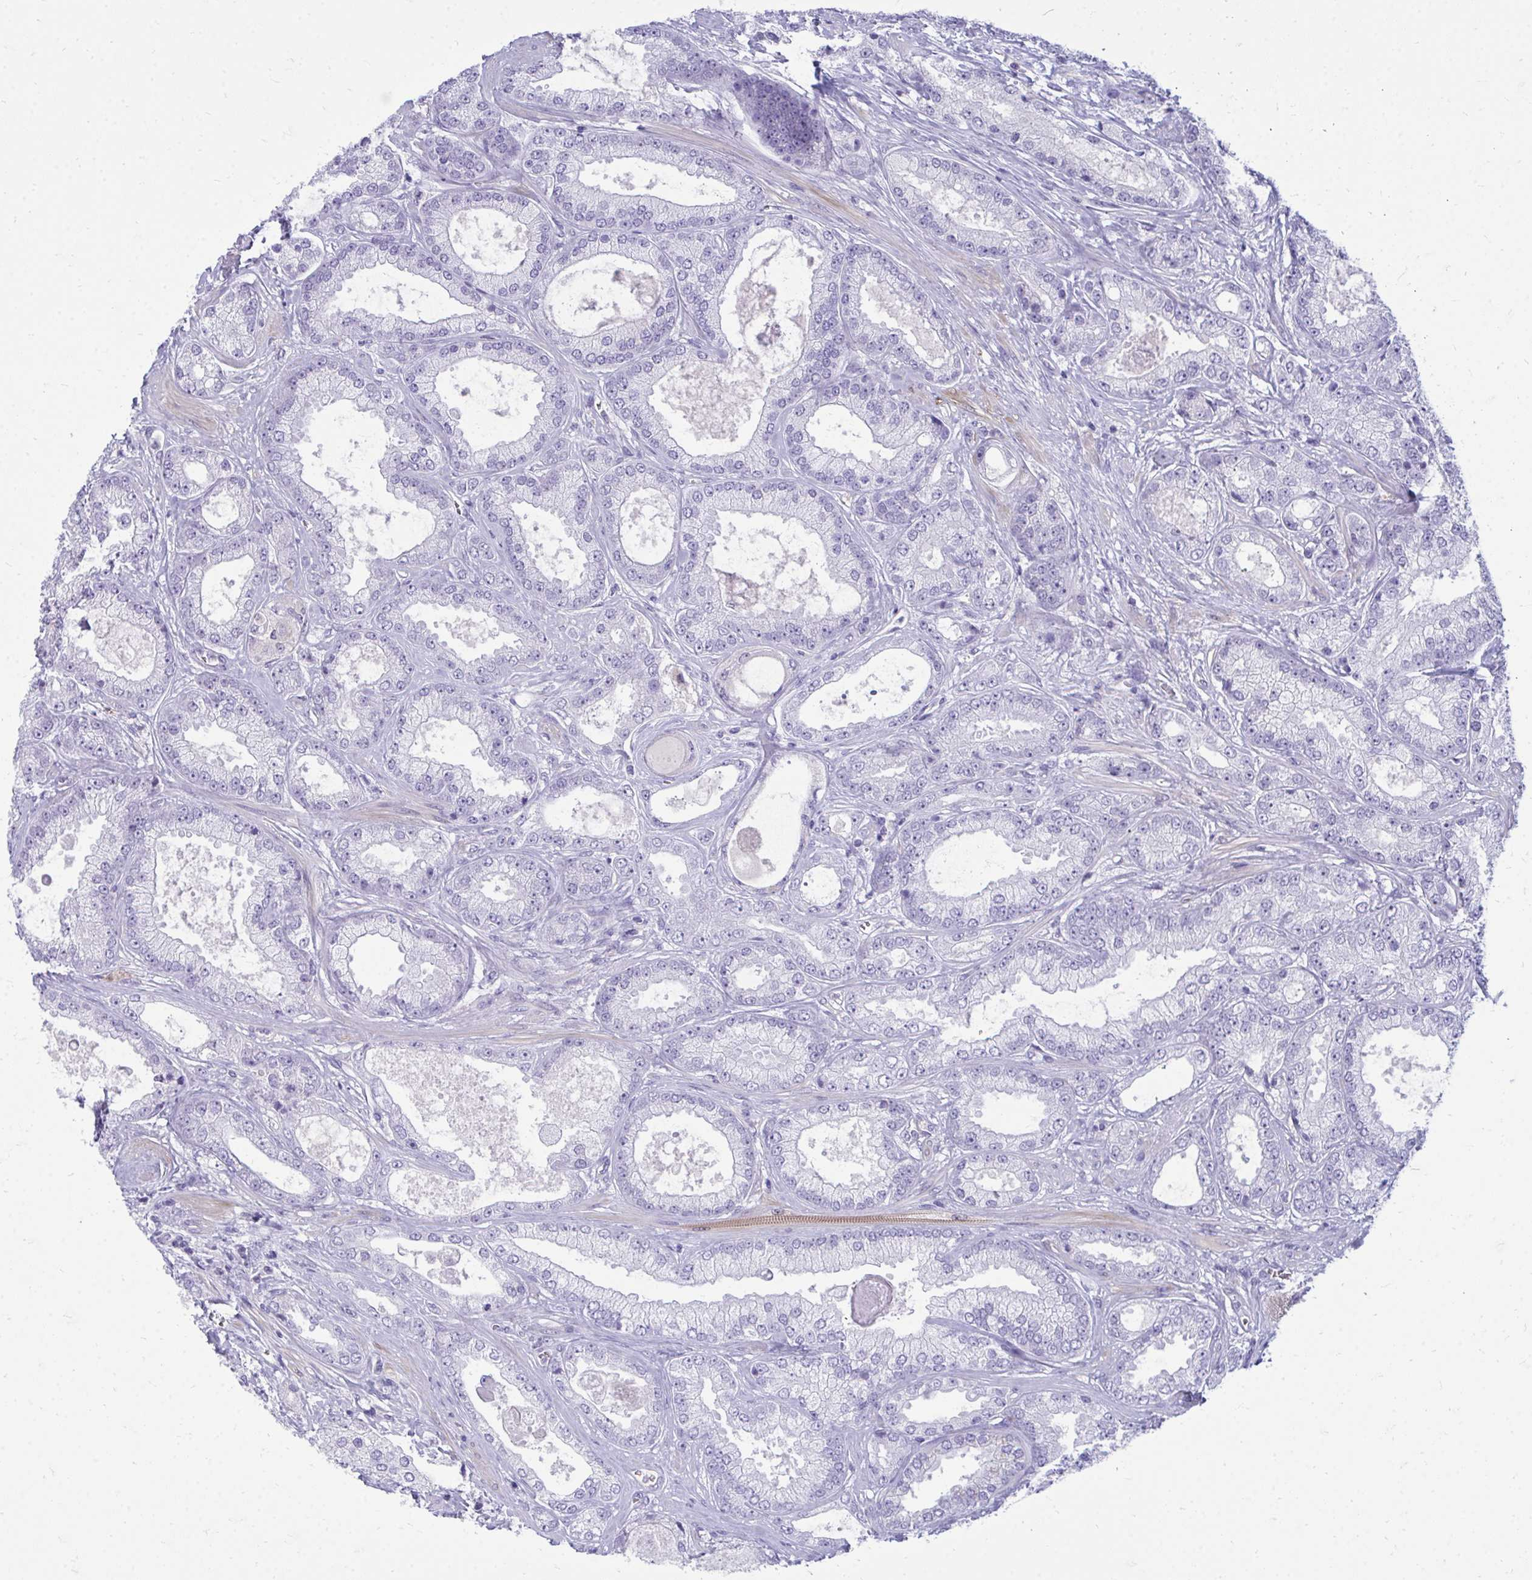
{"staining": {"intensity": "negative", "quantity": "none", "location": "none"}, "tissue": "prostate cancer", "cell_type": "Tumor cells", "image_type": "cancer", "snomed": [{"axis": "morphology", "description": "Adenocarcinoma, High grade"}, {"axis": "topography", "description": "Prostate"}], "caption": "Immunohistochemistry (IHC) of human prostate cancer reveals no positivity in tumor cells. (Brightfield microscopy of DAB (3,3'-diaminobenzidine) immunohistochemistry (IHC) at high magnification).", "gene": "FABP3", "patient": {"sex": "male", "age": 67}}